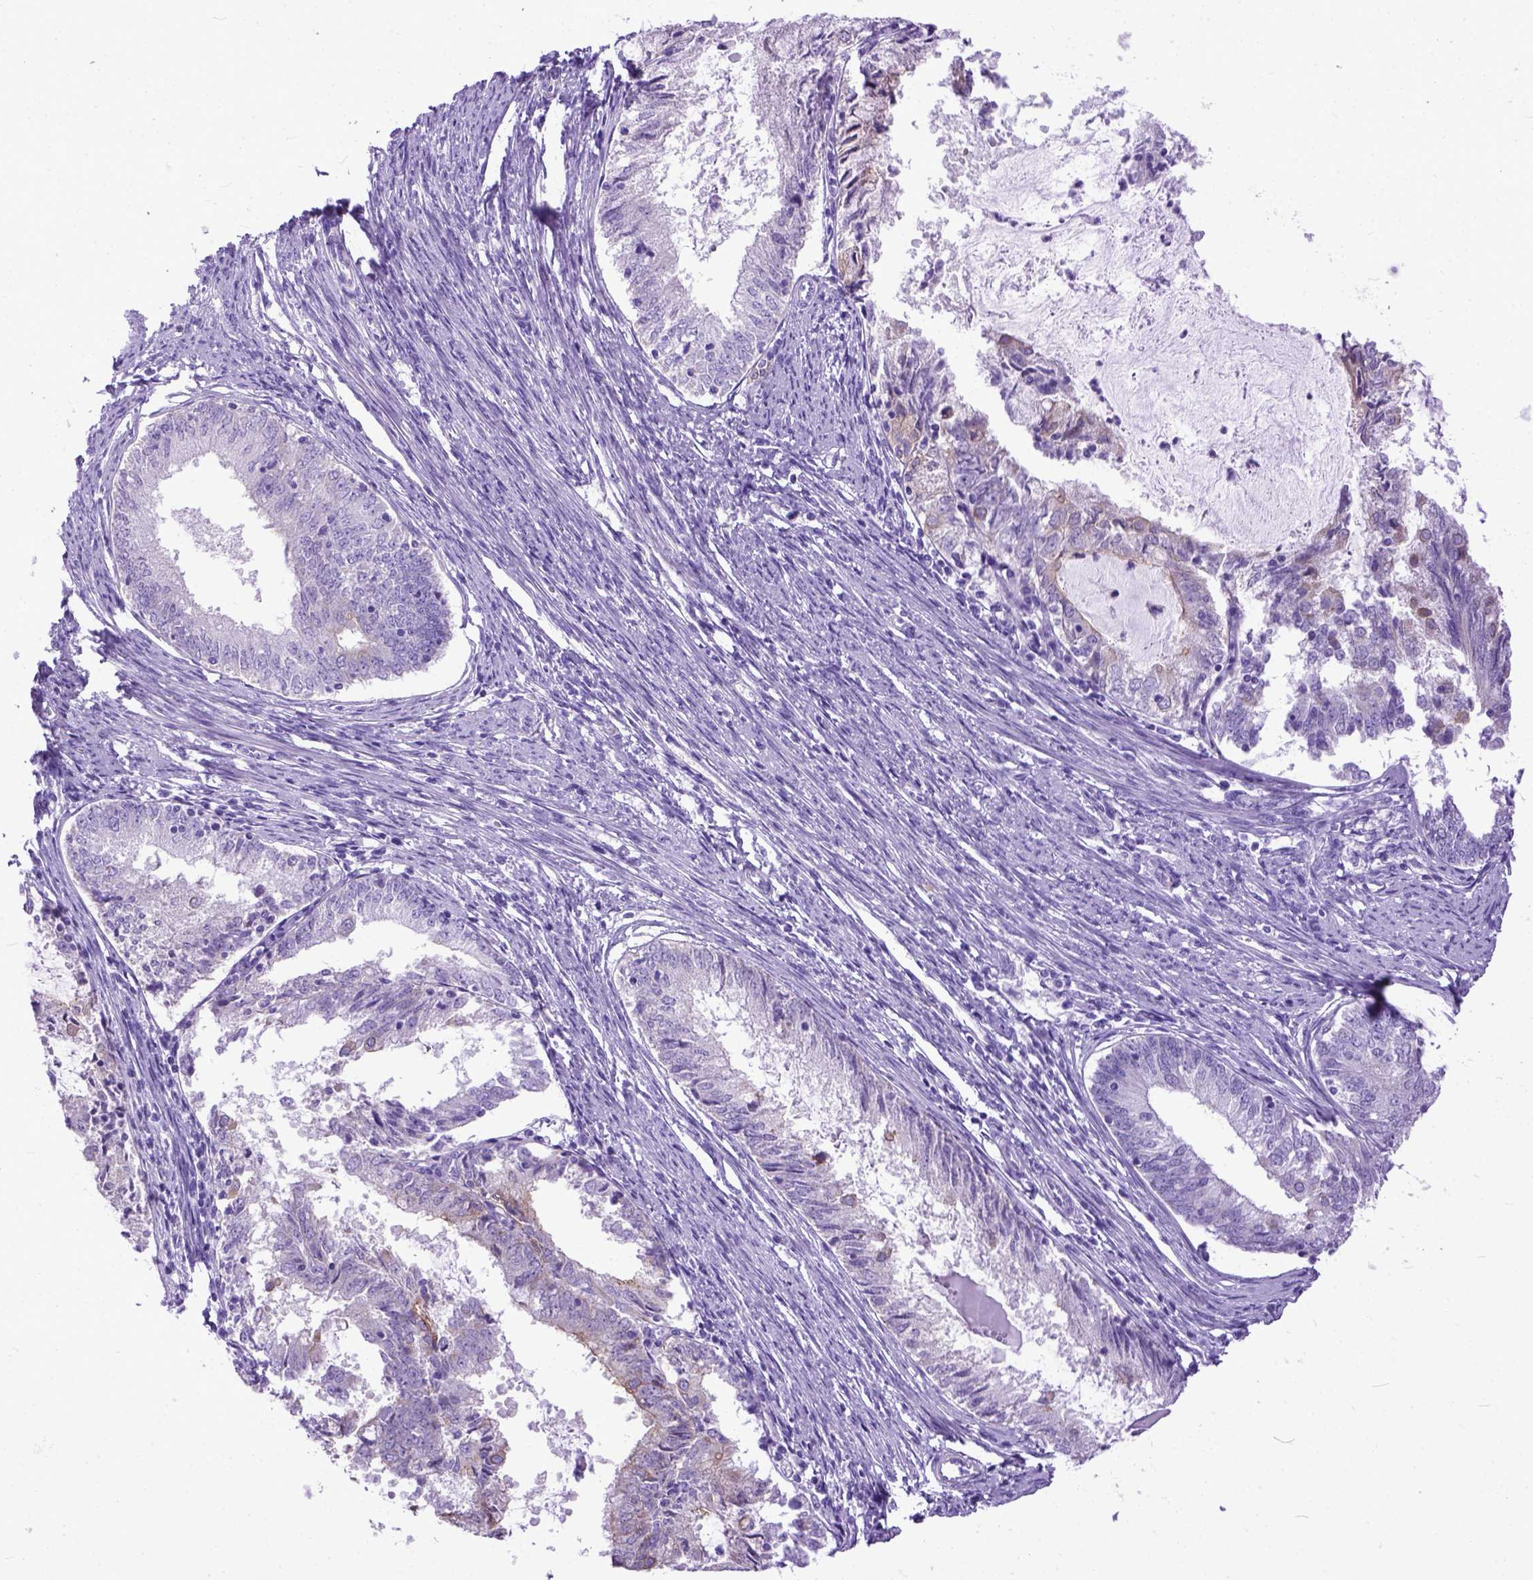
{"staining": {"intensity": "negative", "quantity": "none", "location": "none"}, "tissue": "endometrial cancer", "cell_type": "Tumor cells", "image_type": "cancer", "snomed": [{"axis": "morphology", "description": "Adenocarcinoma, NOS"}, {"axis": "topography", "description": "Endometrium"}], "caption": "The photomicrograph exhibits no staining of tumor cells in adenocarcinoma (endometrial).", "gene": "PPL", "patient": {"sex": "female", "age": 57}}